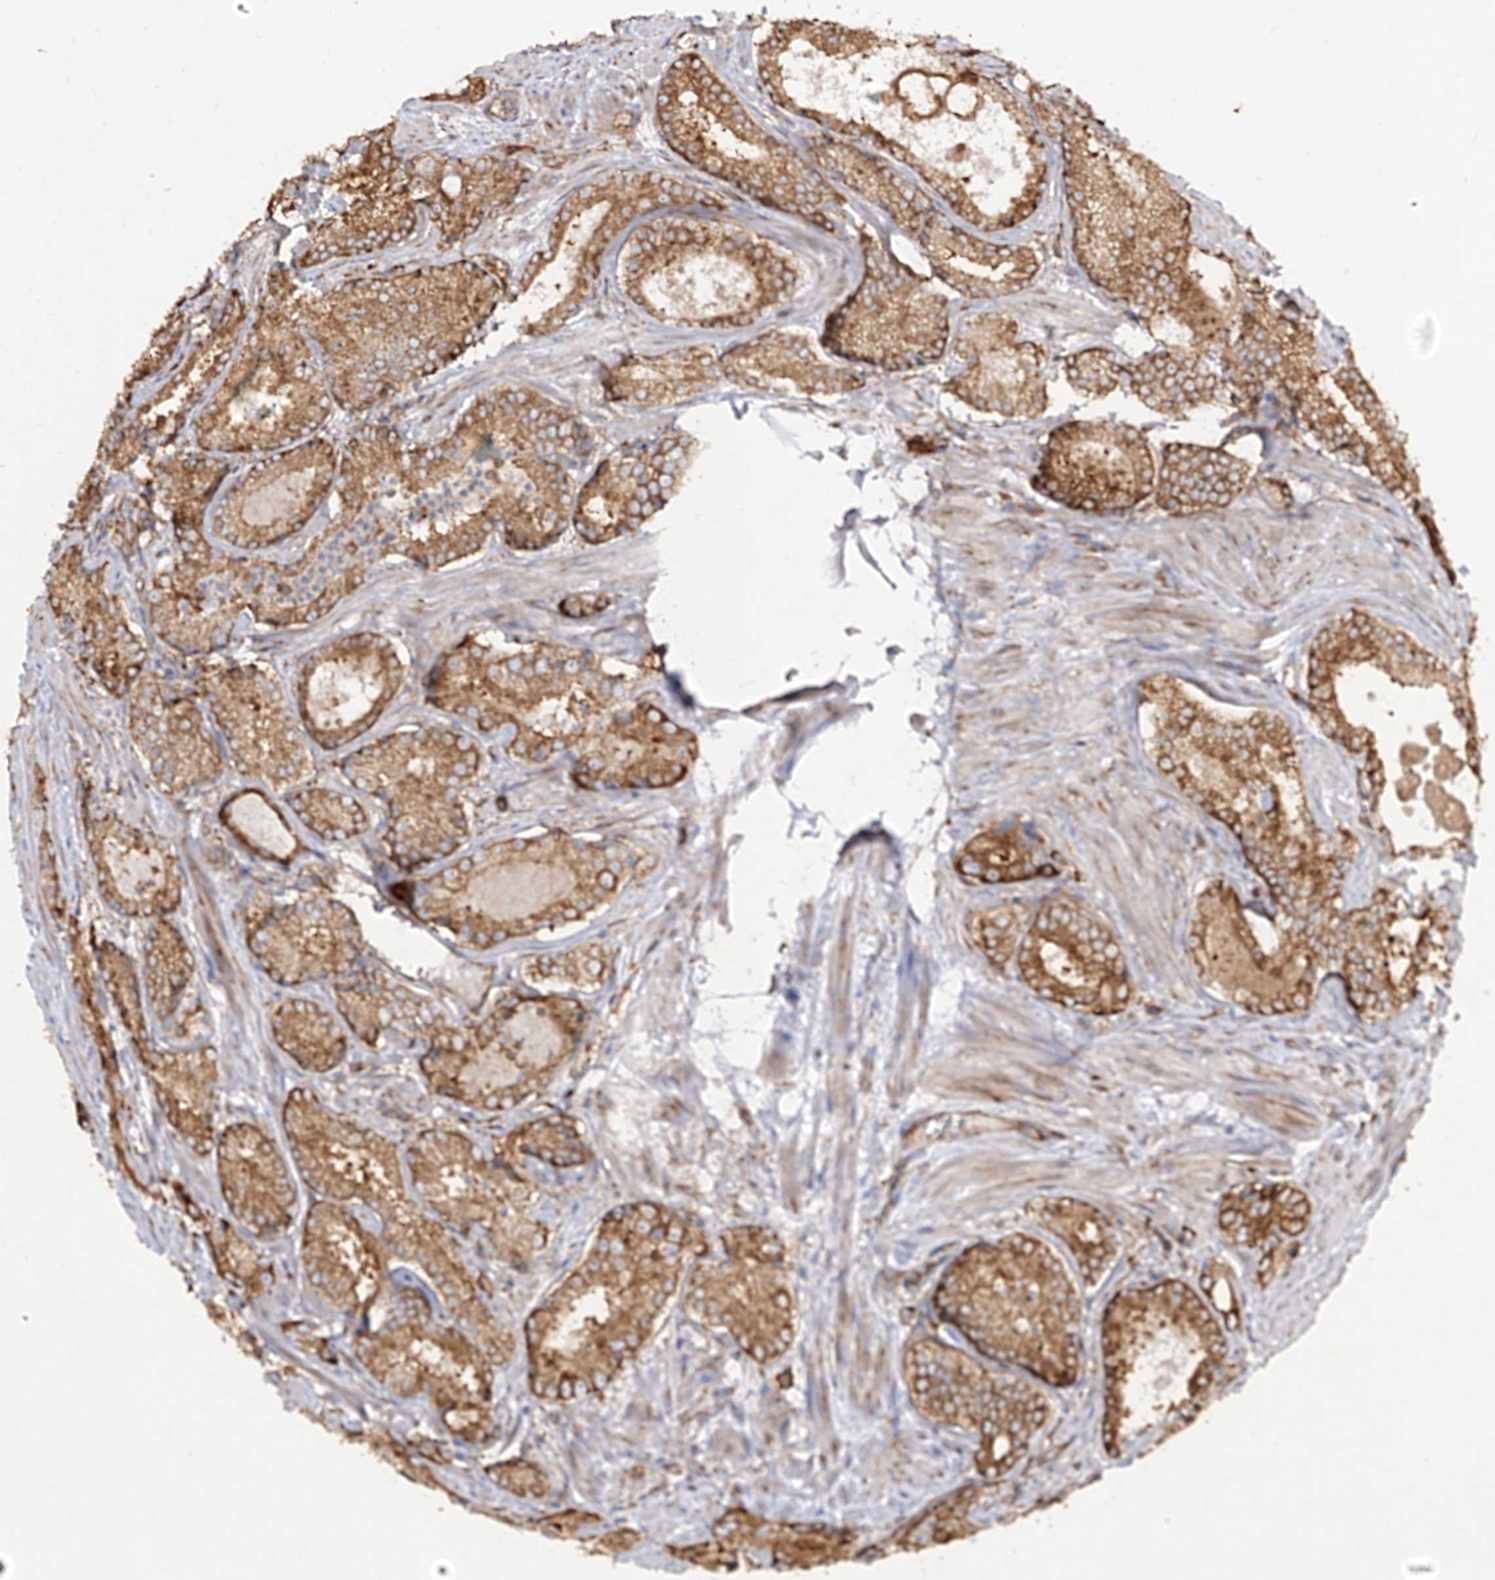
{"staining": {"intensity": "moderate", "quantity": ">75%", "location": "cytoplasmic/membranous"}, "tissue": "prostate cancer", "cell_type": "Tumor cells", "image_type": "cancer", "snomed": [{"axis": "morphology", "description": "Adenocarcinoma, Low grade"}, {"axis": "topography", "description": "Prostate"}], "caption": "DAB immunohistochemical staining of prostate cancer shows moderate cytoplasmic/membranous protein staining in about >75% of tumor cells.", "gene": "RPS25", "patient": {"sex": "male", "age": 54}}